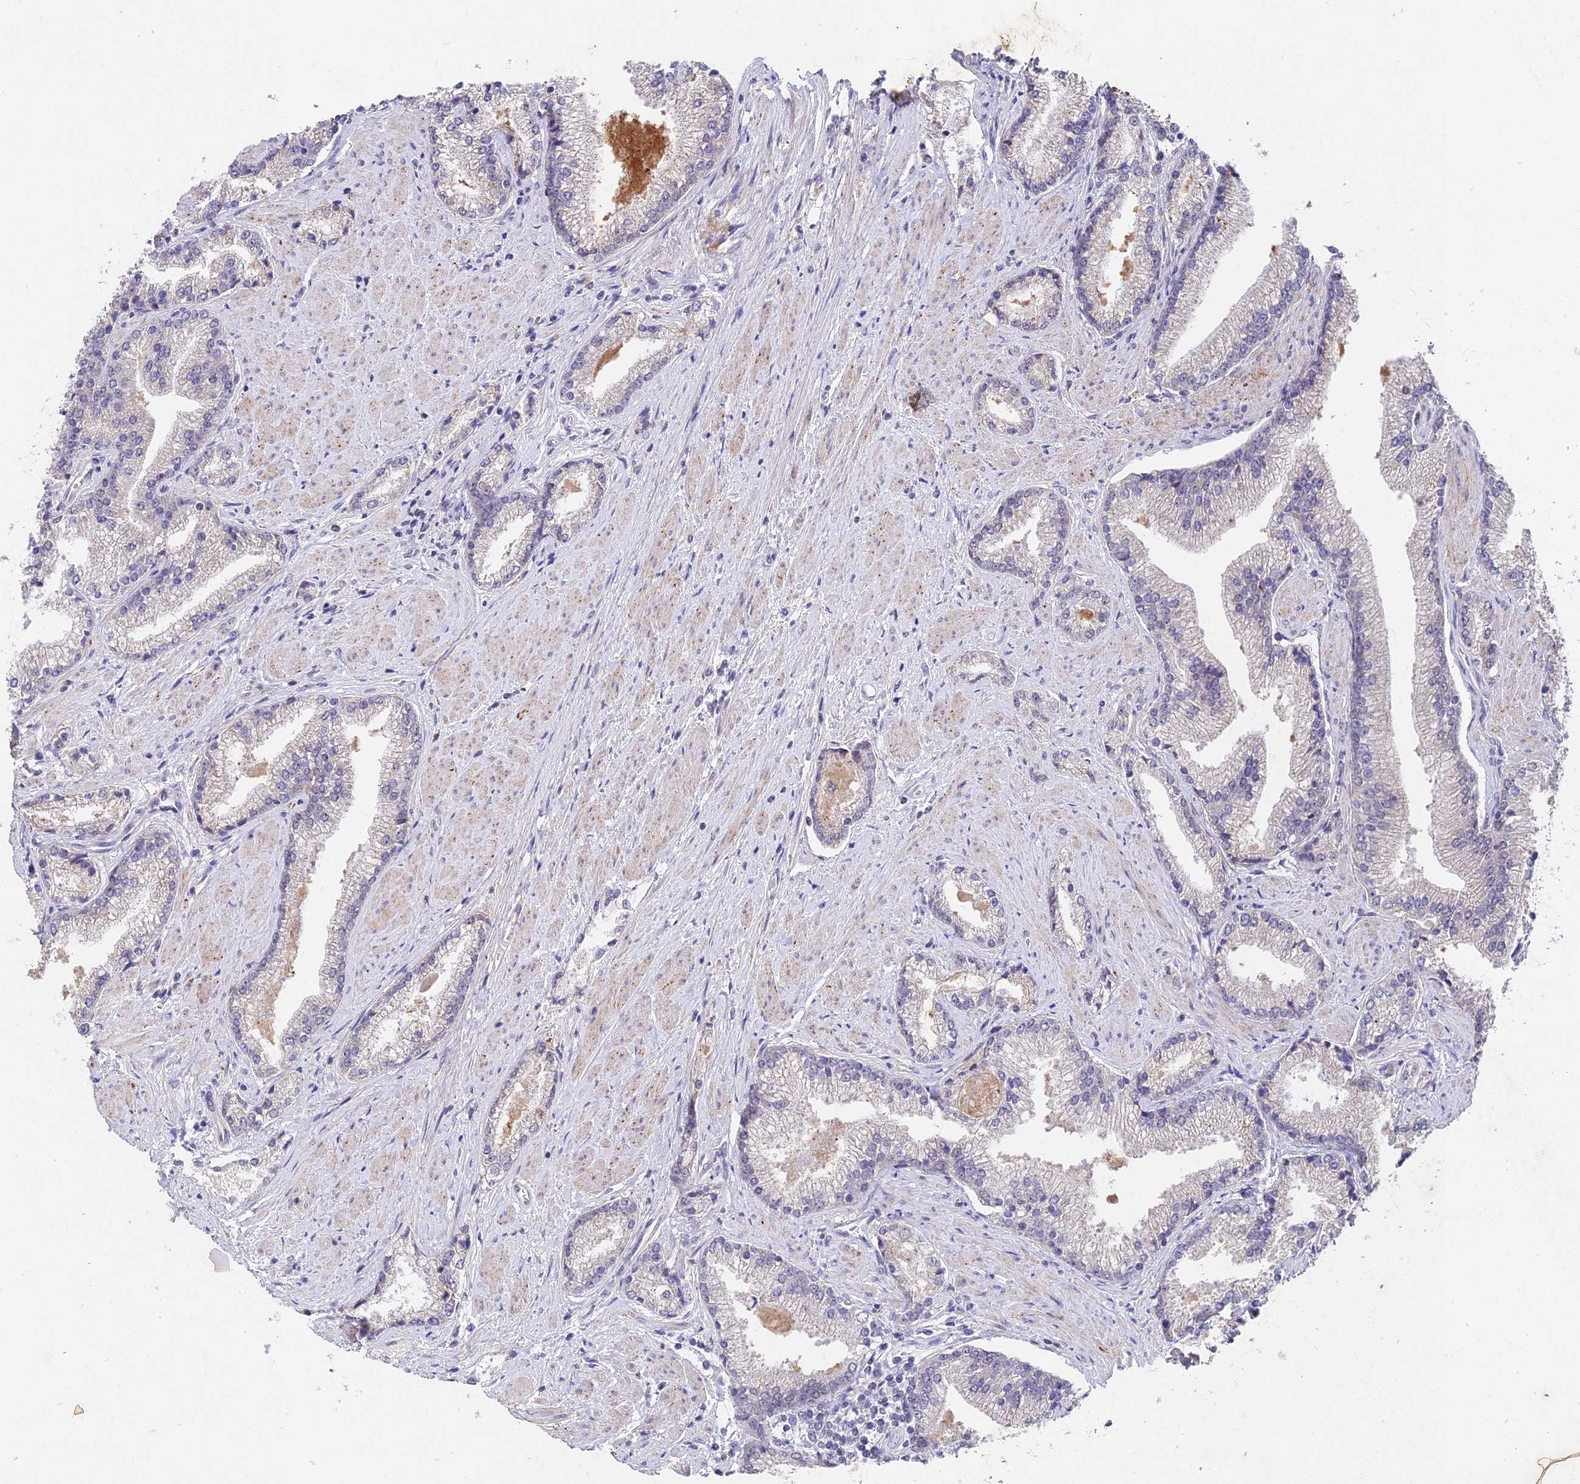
{"staining": {"intensity": "negative", "quantity": "none", "location": "none"}, "tissue": "prostate cancer", "cell_type": "Tumor cells", "image_type": "cancer", "snomed": [{"axis": "morphology", "description": "Adenocarcinoma, High grade"}, {"axis": "topography", "description": "Prostate"}], "caption": "The image exhibits no staining of tumor cells in prostate adenocarcinoma (high-grade).", "gene": "RAVER1", "patient": {"sex": "male", "age": 67}}